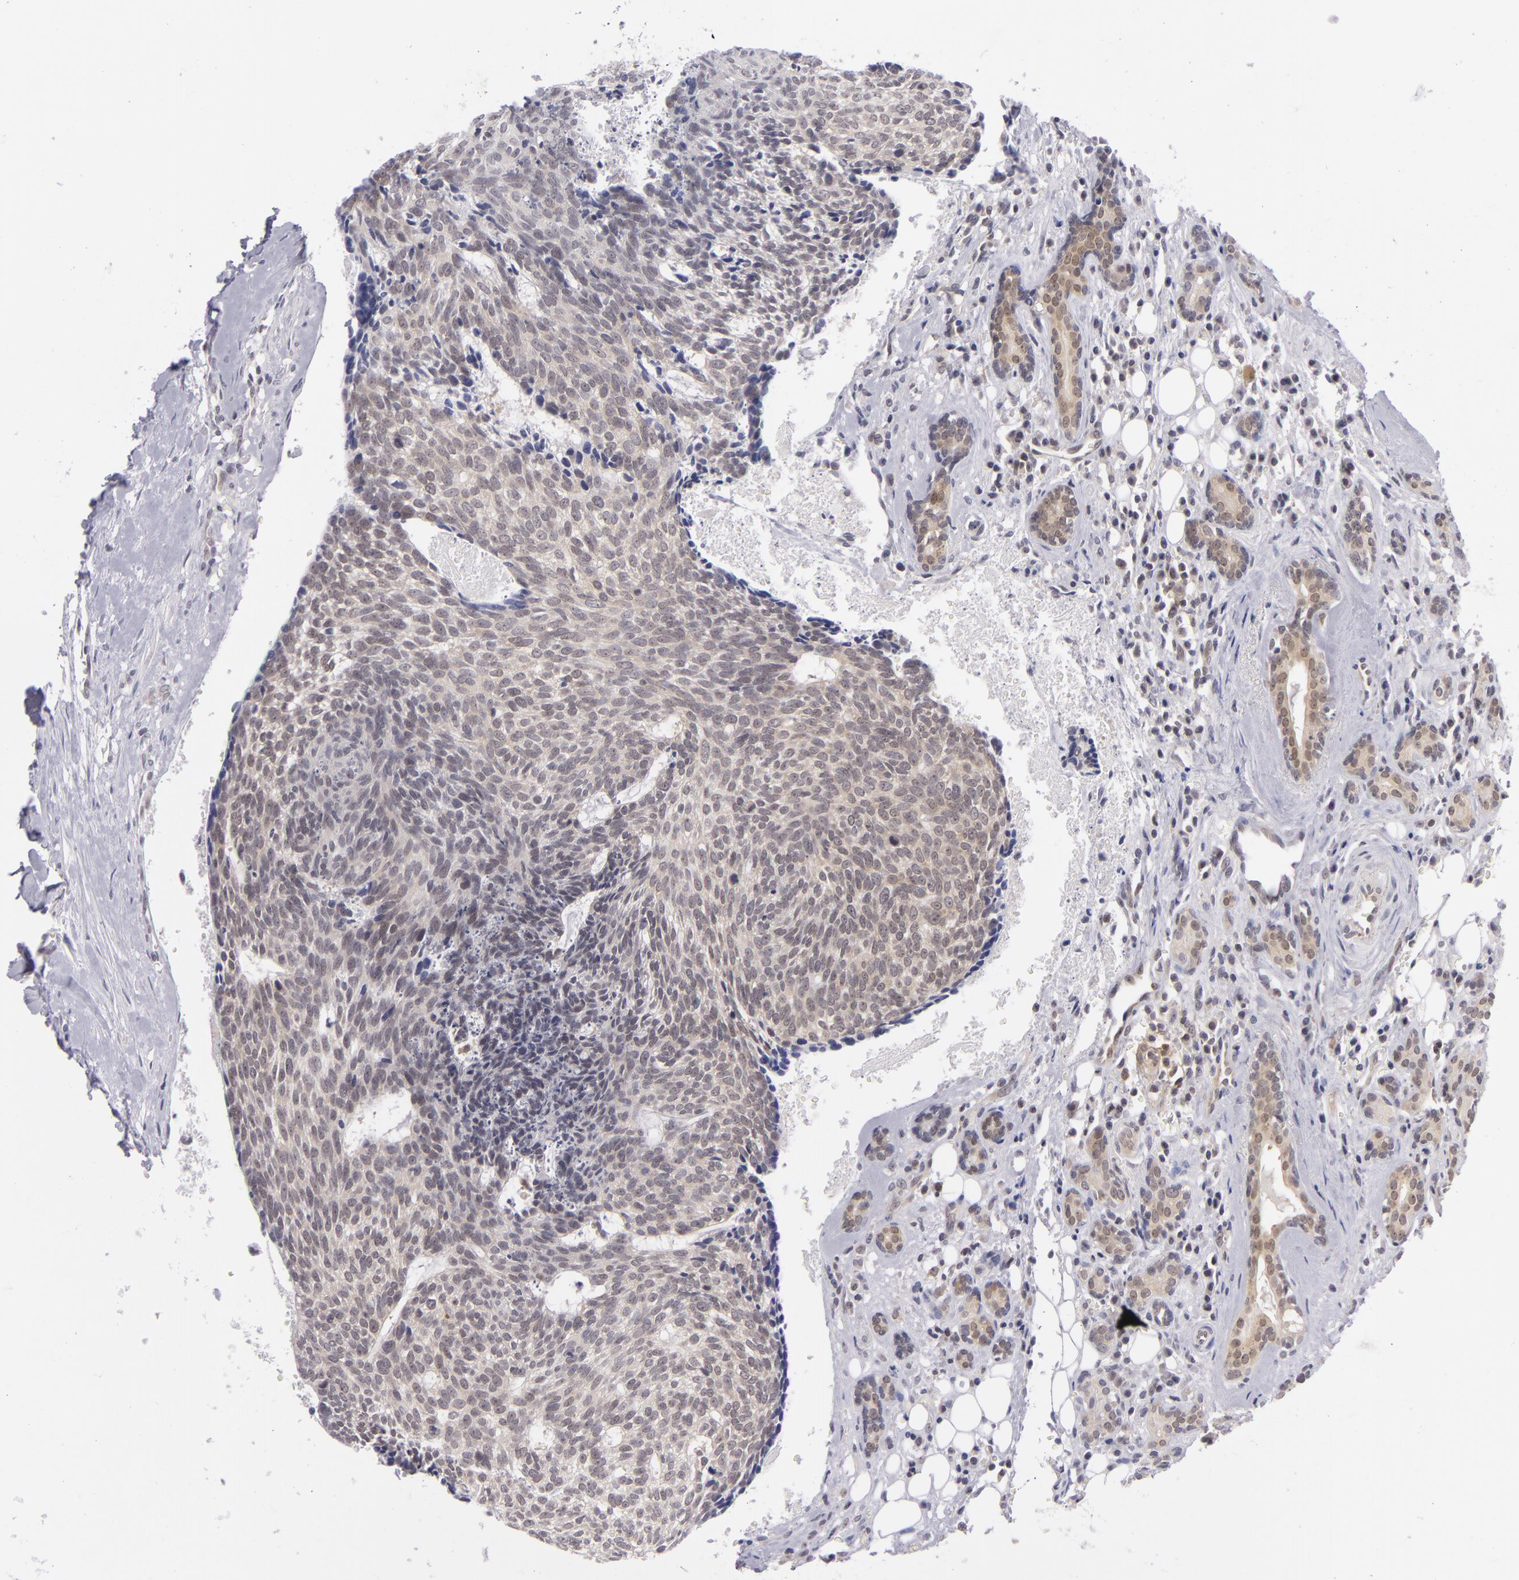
{"staining": {"intensity": "weak", "quantity": "25%-75%", "location": "cytoplasmic/membranous"}, "tissue": "head and neck cancer", "cell_type": "Tumor cells", "image_type": "cancer", "snomed": [{"axis": "morphology", "description": "Squamous cell carcinoma, NOS"}, {"axis": "topography", "description": "Salivary gland"}, {"axis": "topography", "description": "Head-Neck"}], "caption": "Head and neck squamous cell carcinoma stained with a protein marker displays weak staining in tumor cells.", "gene": "BCL10", "patient": {"sex": "male", "age": 70}}